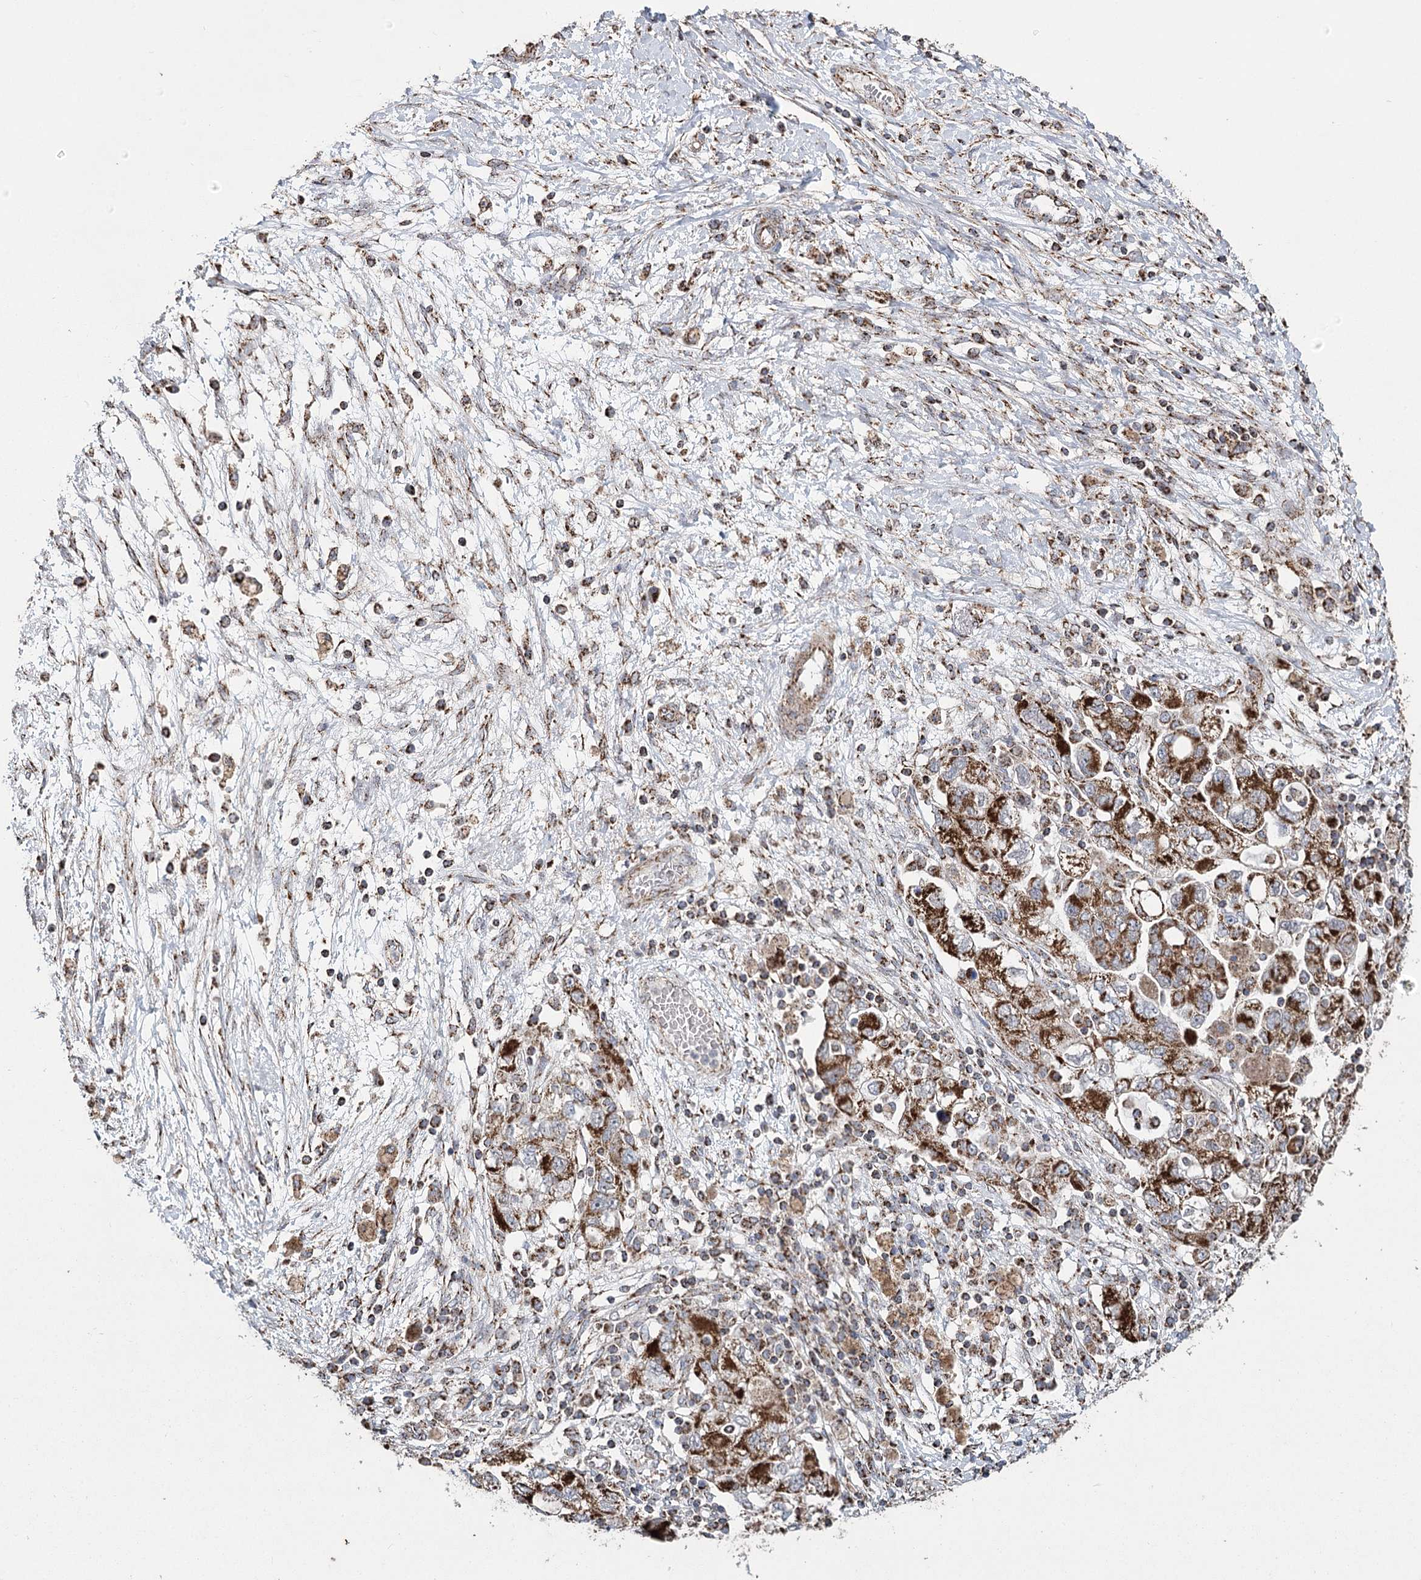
{"staining": {"intensity": "strong", "quantity": ">75%", "location": "cytoplasmic/membranous"}, "tissue": "ovarian cancer", "cell_type": "Tumor cells", "image_type": "cancer", "snomed": [{"axis": "morphology", "description": "Carcinoma, NOS"}, {"axis": "morphology", "description": "Cystadenocarcinoma, serous, NOS"}, {"axis": "topography", "description": "Ovary"}], "caption": "High-power microscopy captured an immunohistochemistry (IHC) image of ovarian cancer (serous cystadenocarcinoma), revealing strong cytoplasmic/membranous expression in approximately >75% of tumor cells. Immunohistochemistry (ihc) stains the protein of interest in brown and the nuclei are stained blue.", "gene": "RANBP3L", "patient": {"sex": "female", "age": 69}}